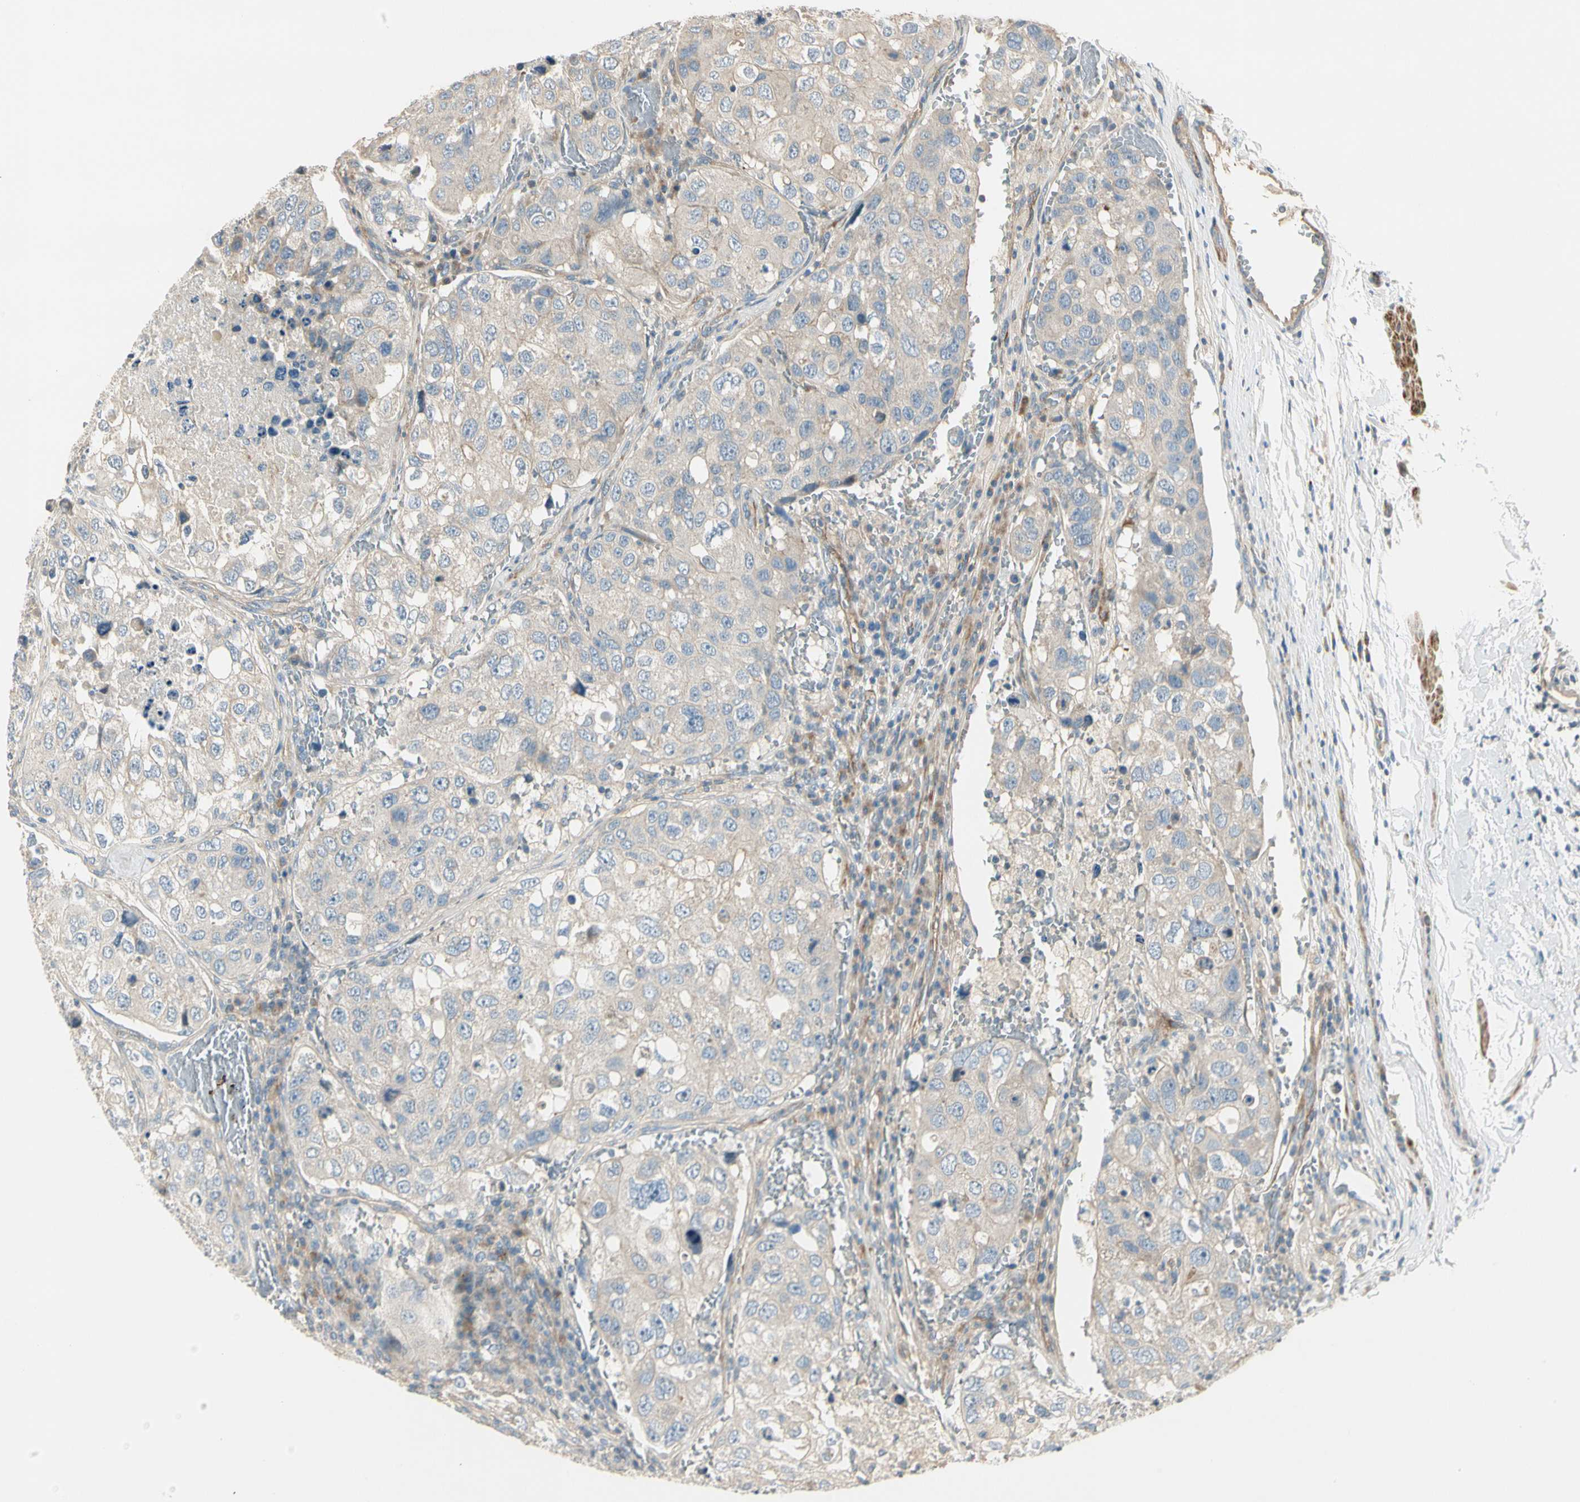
{"staining": {"intensity": "weak", "quantity": ">75%", "location": "cytoplasmic/membranous"}, "tissue": "urothelial cancer", "cell_type": "Tumor cells", "image_type": "cancer", "snomed": [{"axis": "morphology", "description": "Urothelial carcinoma, High grade"}, {"axis": "topography", "description": "Lymph node"}, {"axis": "topography", "description": "Urinary bladder"}], "caption": "Urothelial cancer stained with a brown dye reveals weak cytoplasmic/membranous positive staining in approximately >75% of tumor cells.", "gene": "ADGRA3", "patient": {"sex": "male", "age": 51}}